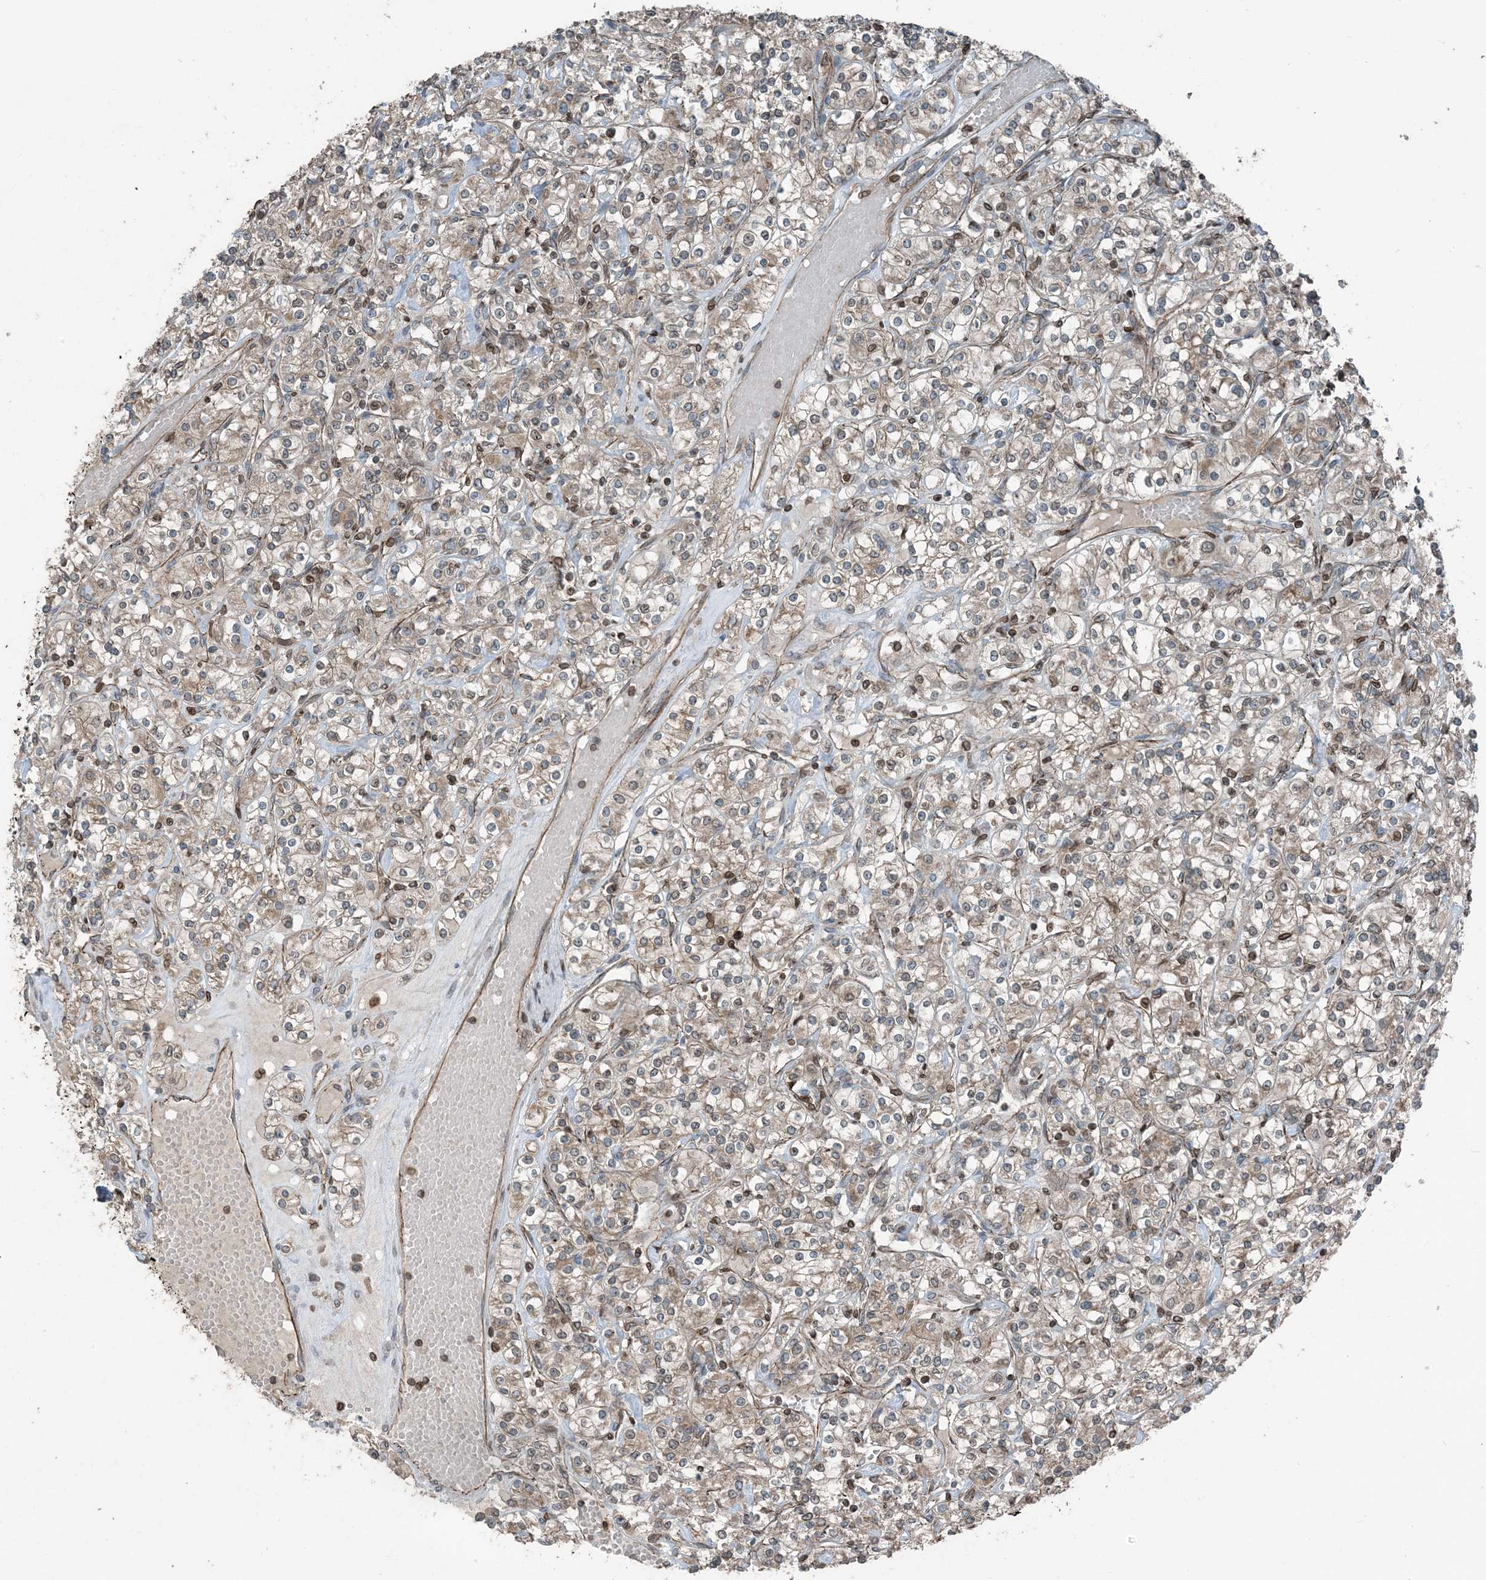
{"staining": {"intensity": "weak", "quantity": ">75%", "location": "cytoplasmic/membranous,nuclear"}, "tissue": "renal cancer", "cell_type": "Tumor cells", "image_type": "cancer", "snomed": [{"axis": "morphology", "description": "Adenocarcinoma, NOS"}, {"axis": "topography", "description": "Kidney"}], "caption": "Tumor cells exhibit weak cytoplasmic/membranous and nuclear staining in about >75% of cells in renal adenocarcinoma.", "gene": "ZFAND2B", "patient": {"sex": "male", "age": 77}}